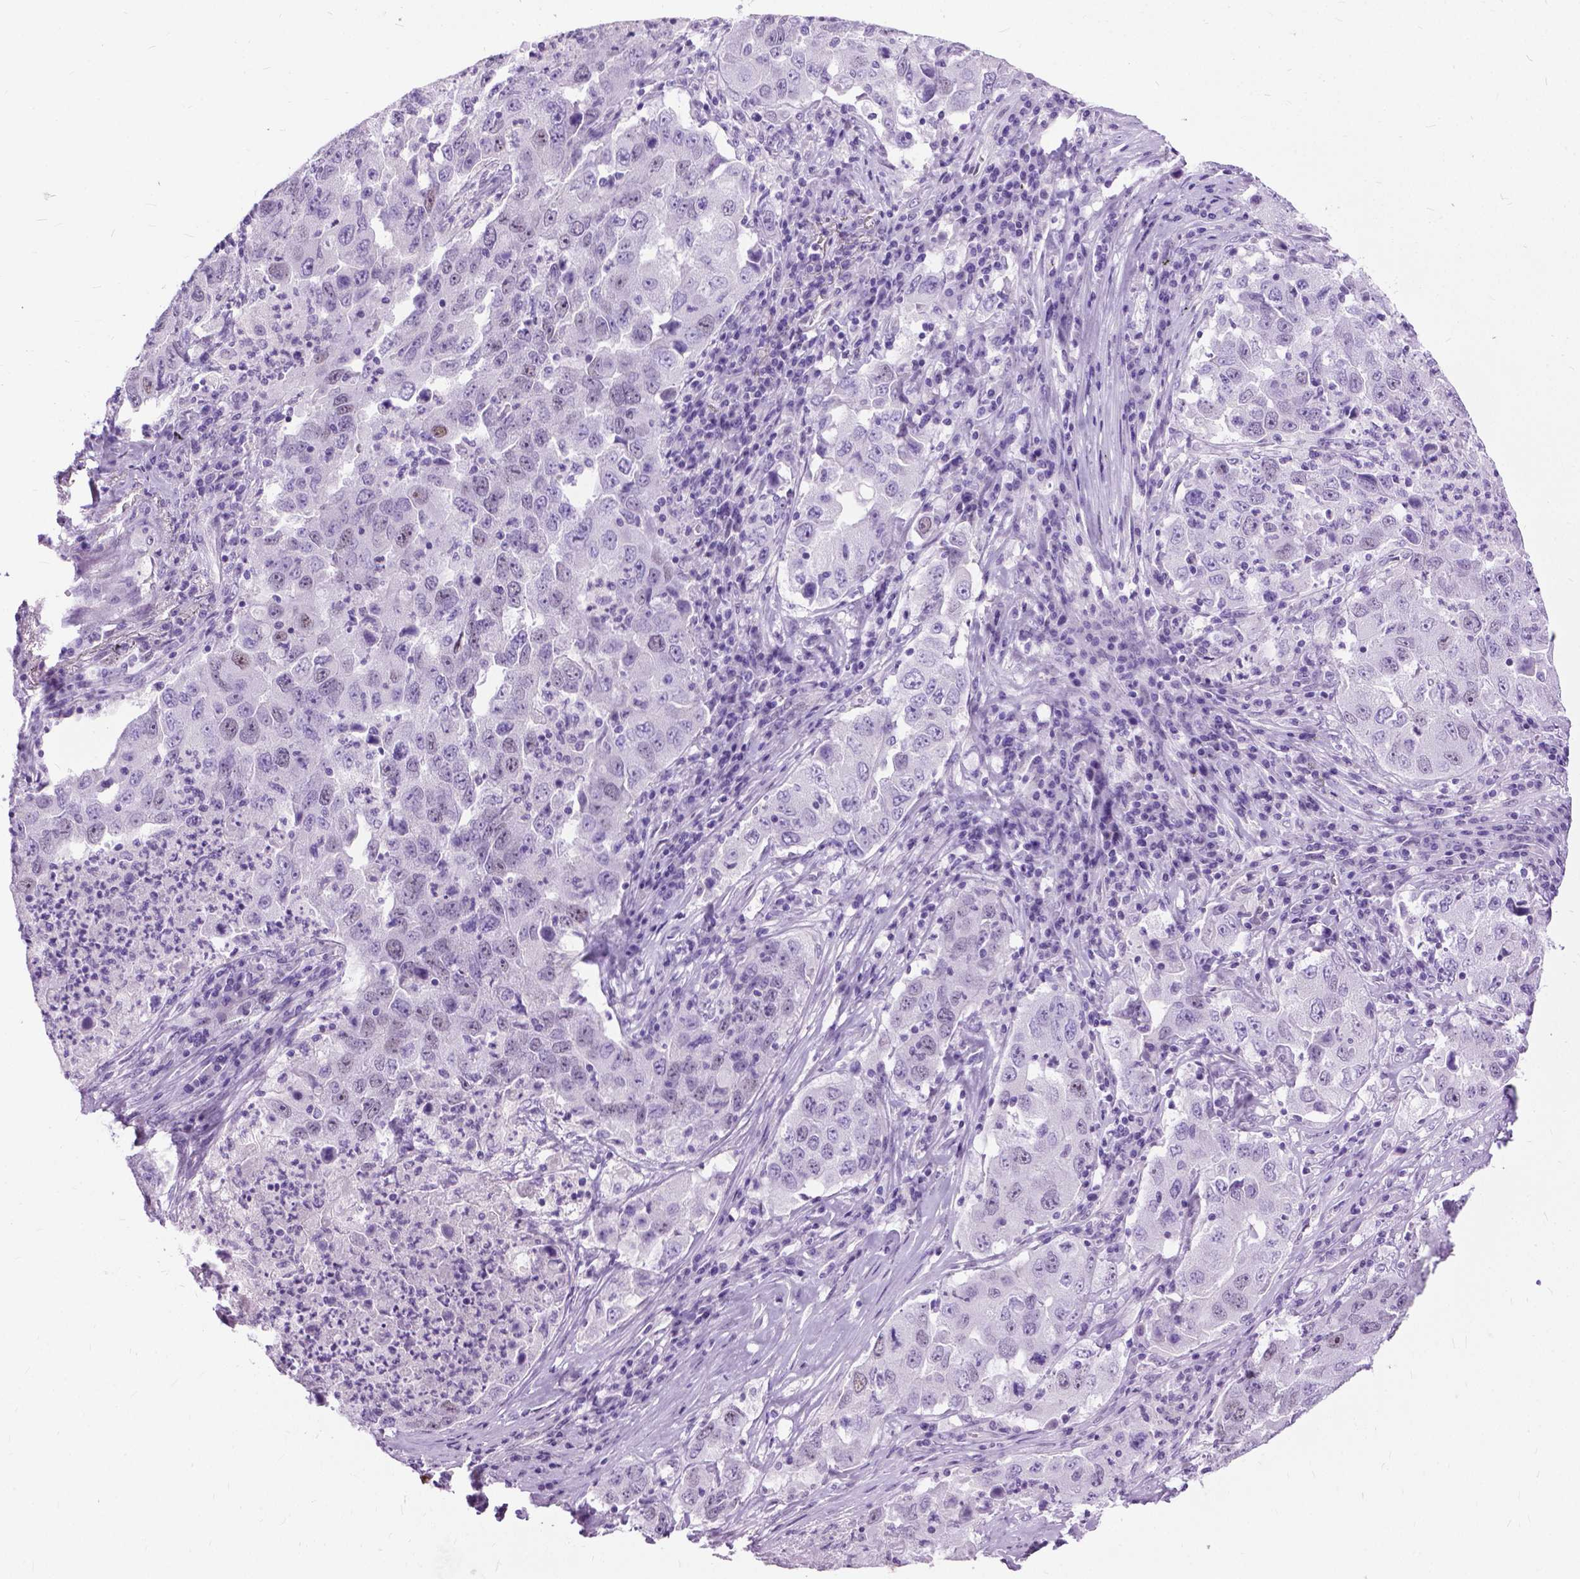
{"staining": {"intensity": "negative", "quantity": "none", "location": "none"}, "tissue": "lung cancer", "cell_type": "Tumor cells", "image_type": "cancer", "snomed": [{"axis": "morphology", "description": "Adenocarcinoma, NOS"}, {"axis": "topography", "description": "Lung"}], "caption": "Tumor cells show no significant positivity in lung cancer. (DAB immunohistochemistry (IHC), high magnification).", "gene": "PROB1", "patient": {"sex": "male", "age": 73}}